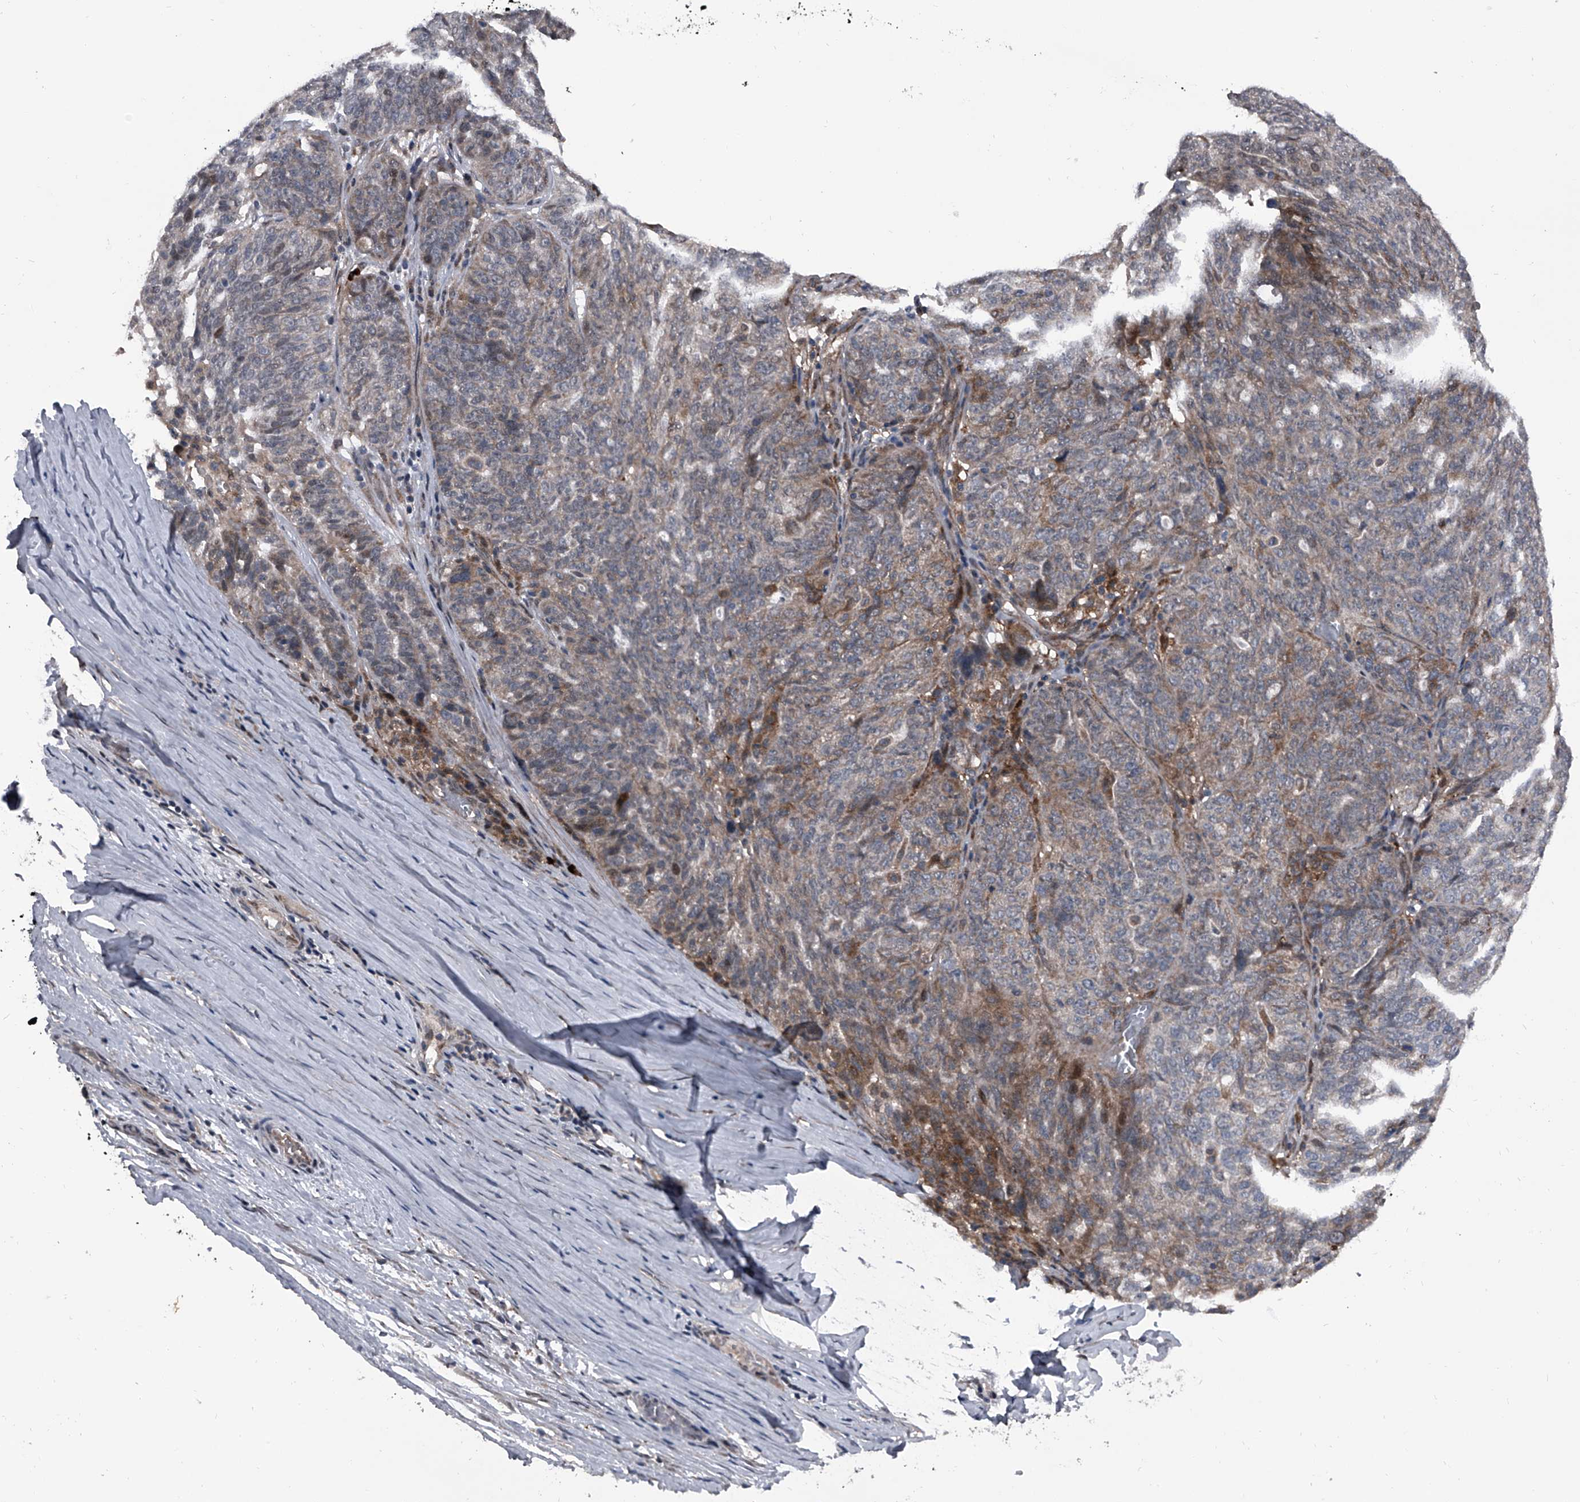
{"staining": {"intensity": "weak", "quantity": "<25%", "location": "cytoplasmic/membranous"}, "tissue": "ovarian cancer", "cell_type": "Tumor cells", "image_type": "cancer", "snomed": [{"axis": "morphology", "description": "Cystadenocarcinoma, serous, NOS"}, {"axis": "topography", "description": "Ovary"}], "caption": "This is a histopathology image of immunohistochemistry (IHC) staining of ovarian serous cystadenocarcinoma, which shows no positivity in tumor cells. (DAB immunohistochemistry (IHC) visualized using brightfield microscopy, high magnification).", "gene": "ELK4", "patient": {"sex": "female", "age": 59}}